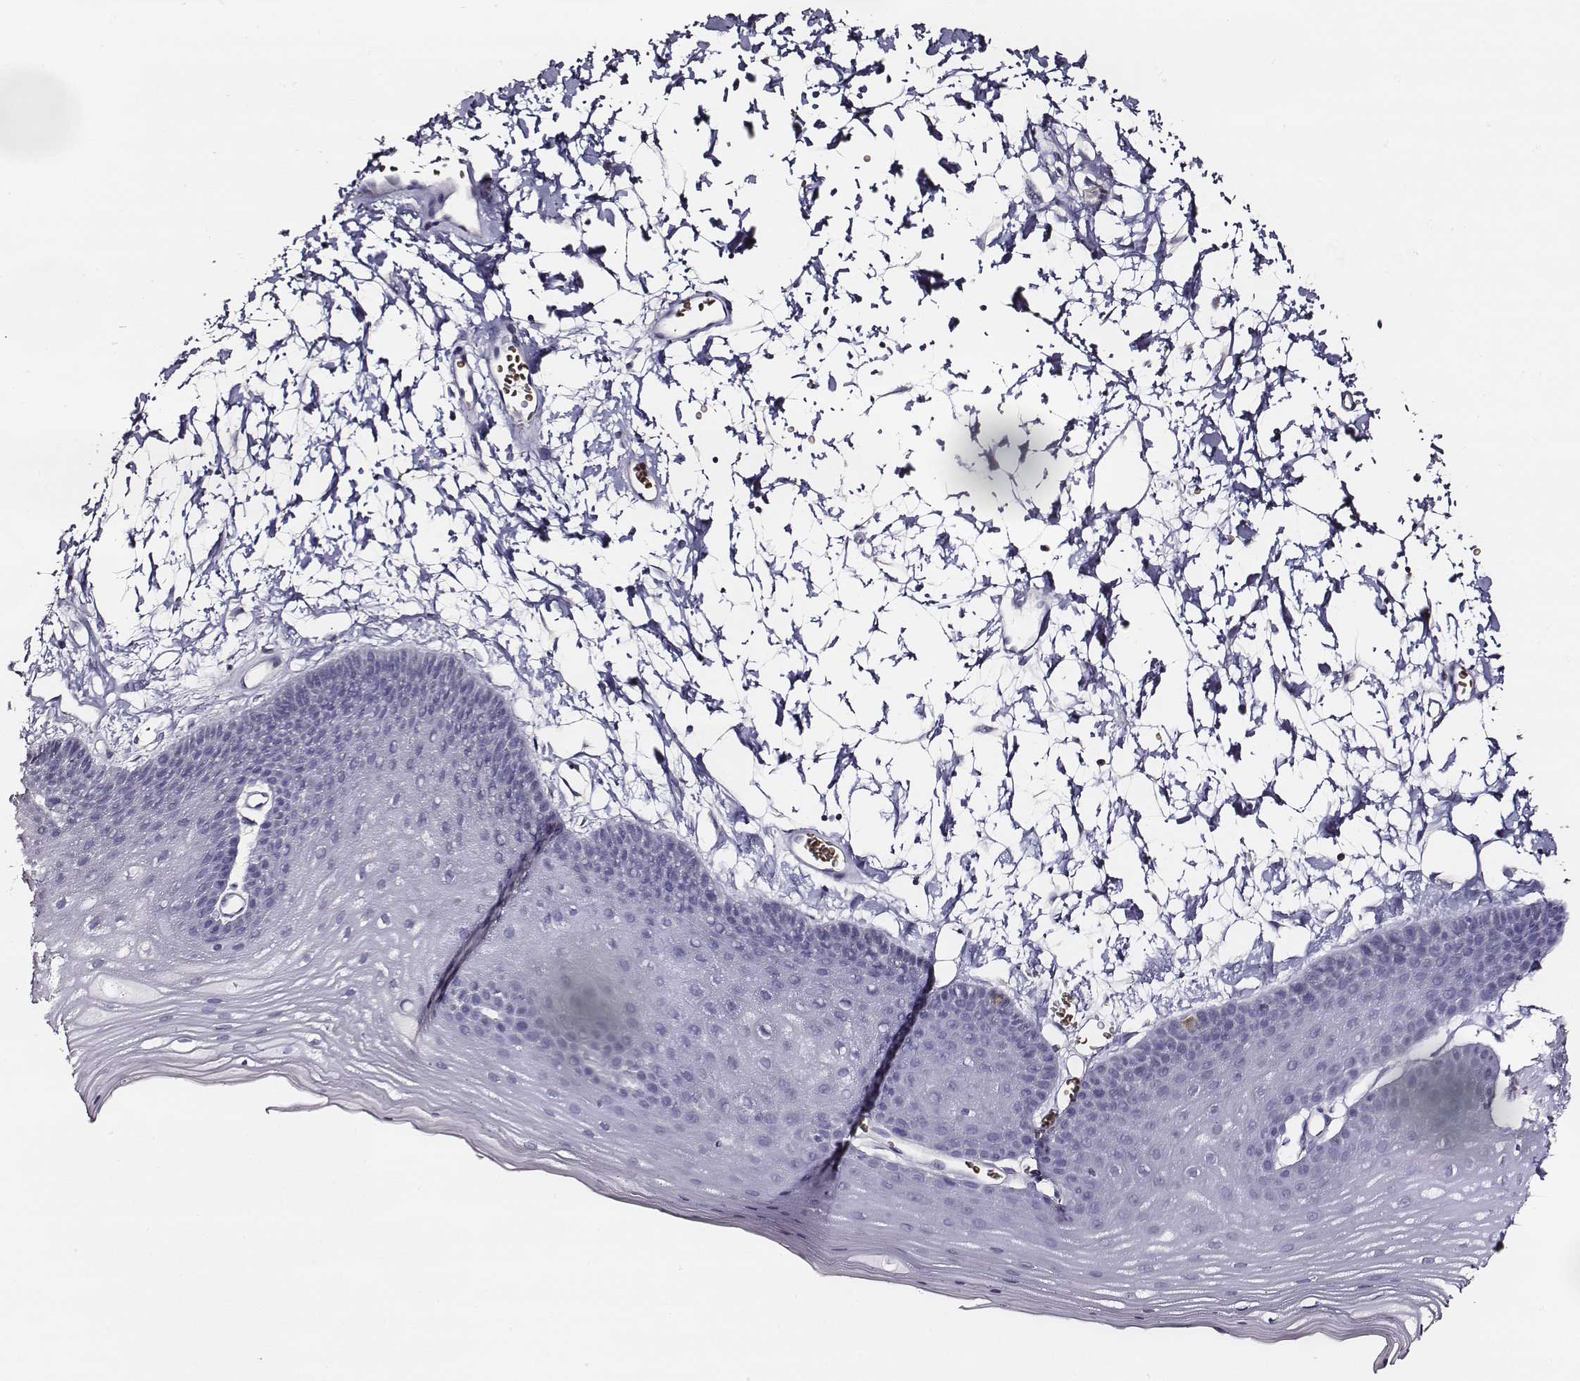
{"staining": {"intensity": "negative", "quantity": "none", "location": "none"}, "tissue": "skin", "cell_type": "Epidermal cells", "image_type": "normal", "snomed": [{"axis": "morphology", "description": "Normal tissue, NOS"}, {"axis": "topography", "description": "Anal"}], "caption": "DAB (3,3'-diaminobenzidine) immunohistochemical staining of normal skin reveals no significant expression in epidermal cells.", "gene": "AADAT", "patient": {"sex": "male", "age": 53}}